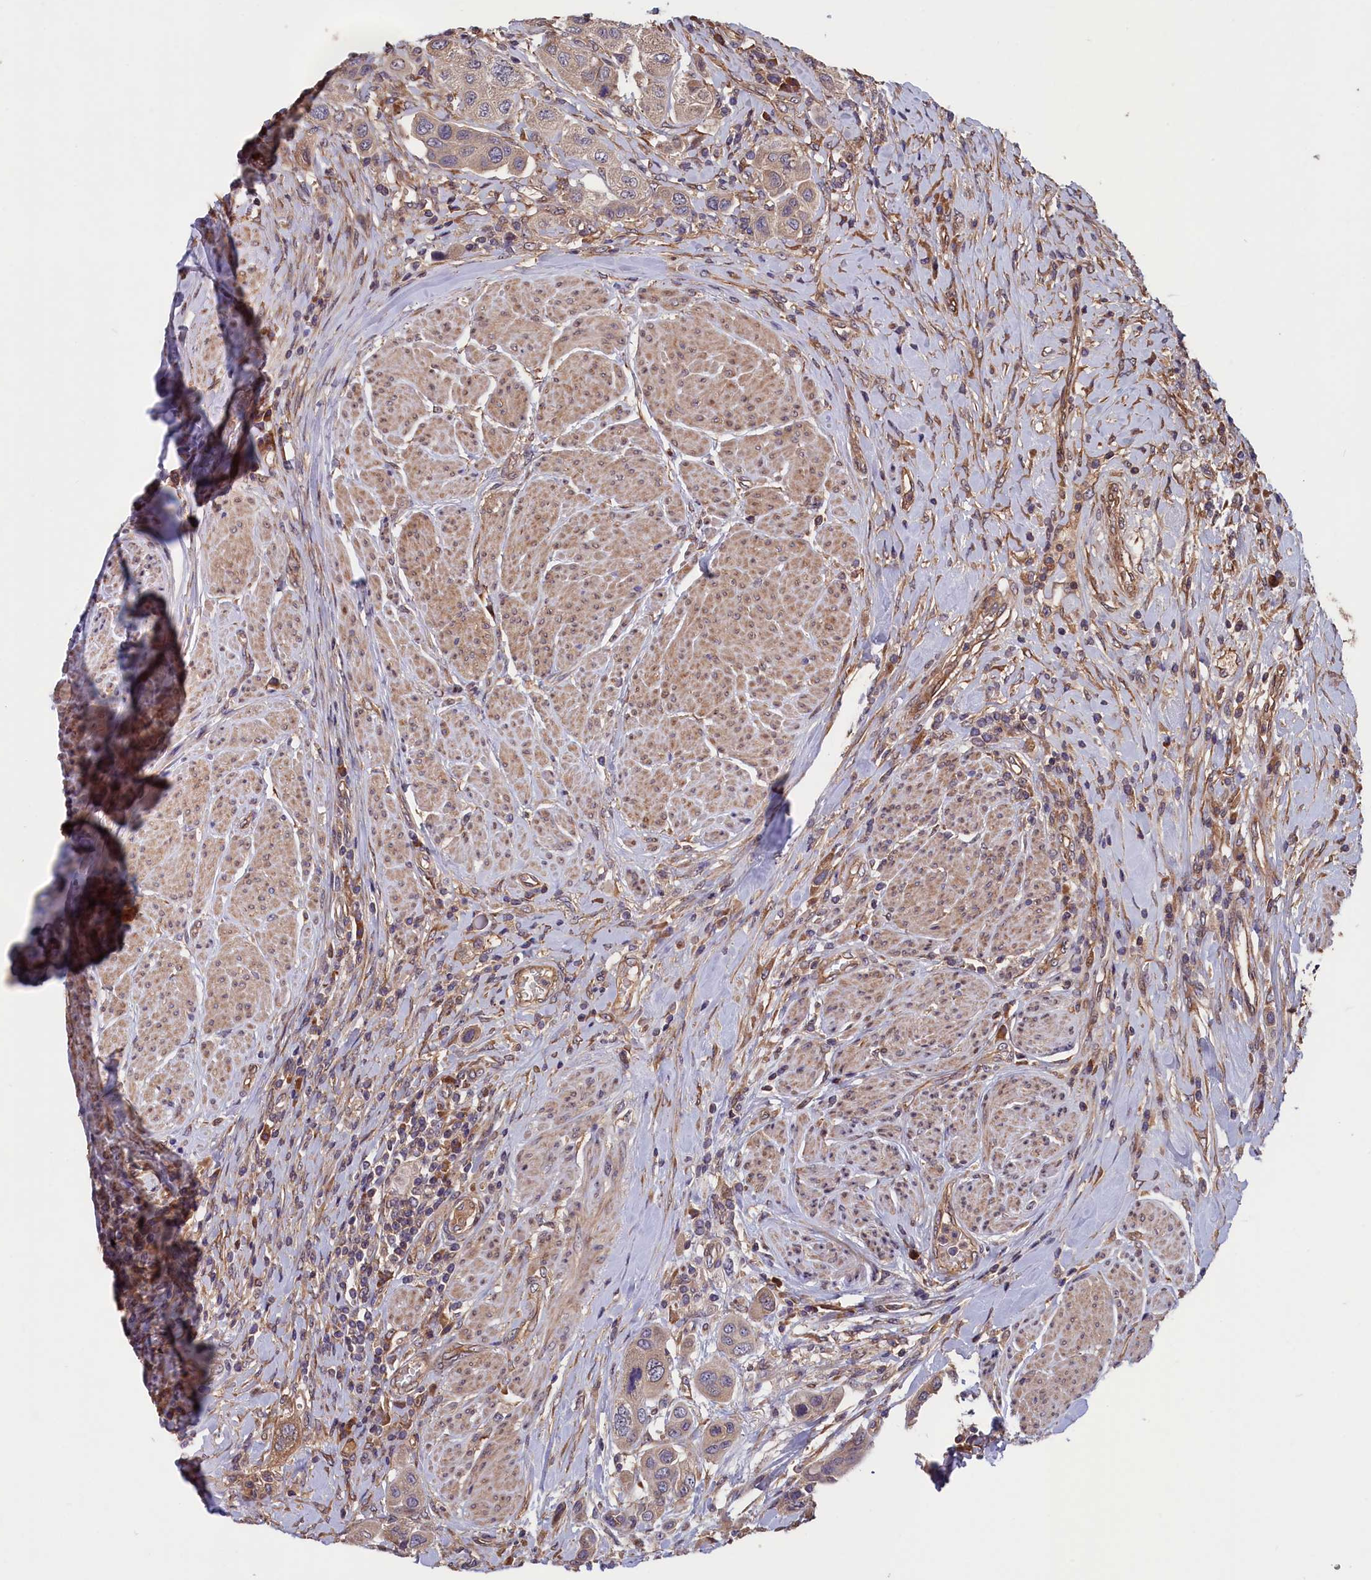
{"staining": {"intensity": "weak", "quantity": ">75%", "location": "cytoplasmic/membranous"}, "tissue": "urothelial cancer", "cell_type": "Tumor cells", "image_type": "cancer", "snomed": [{"axis": "morphology", "description": "Urothelial carcinoma, High grade"}, {"axis": "topography", "description": "Urinary bladder"}], "caption": "This histopathology image reveals urothelial cancer stained with IHC to label a protein in brown. The cytoplasmic/membranous of tumor cells show weak positivity for the protein. Nuclei are counter-stained blue.", "gene": "GREB1L", "patient": {"sex": "male", "age": 50}}